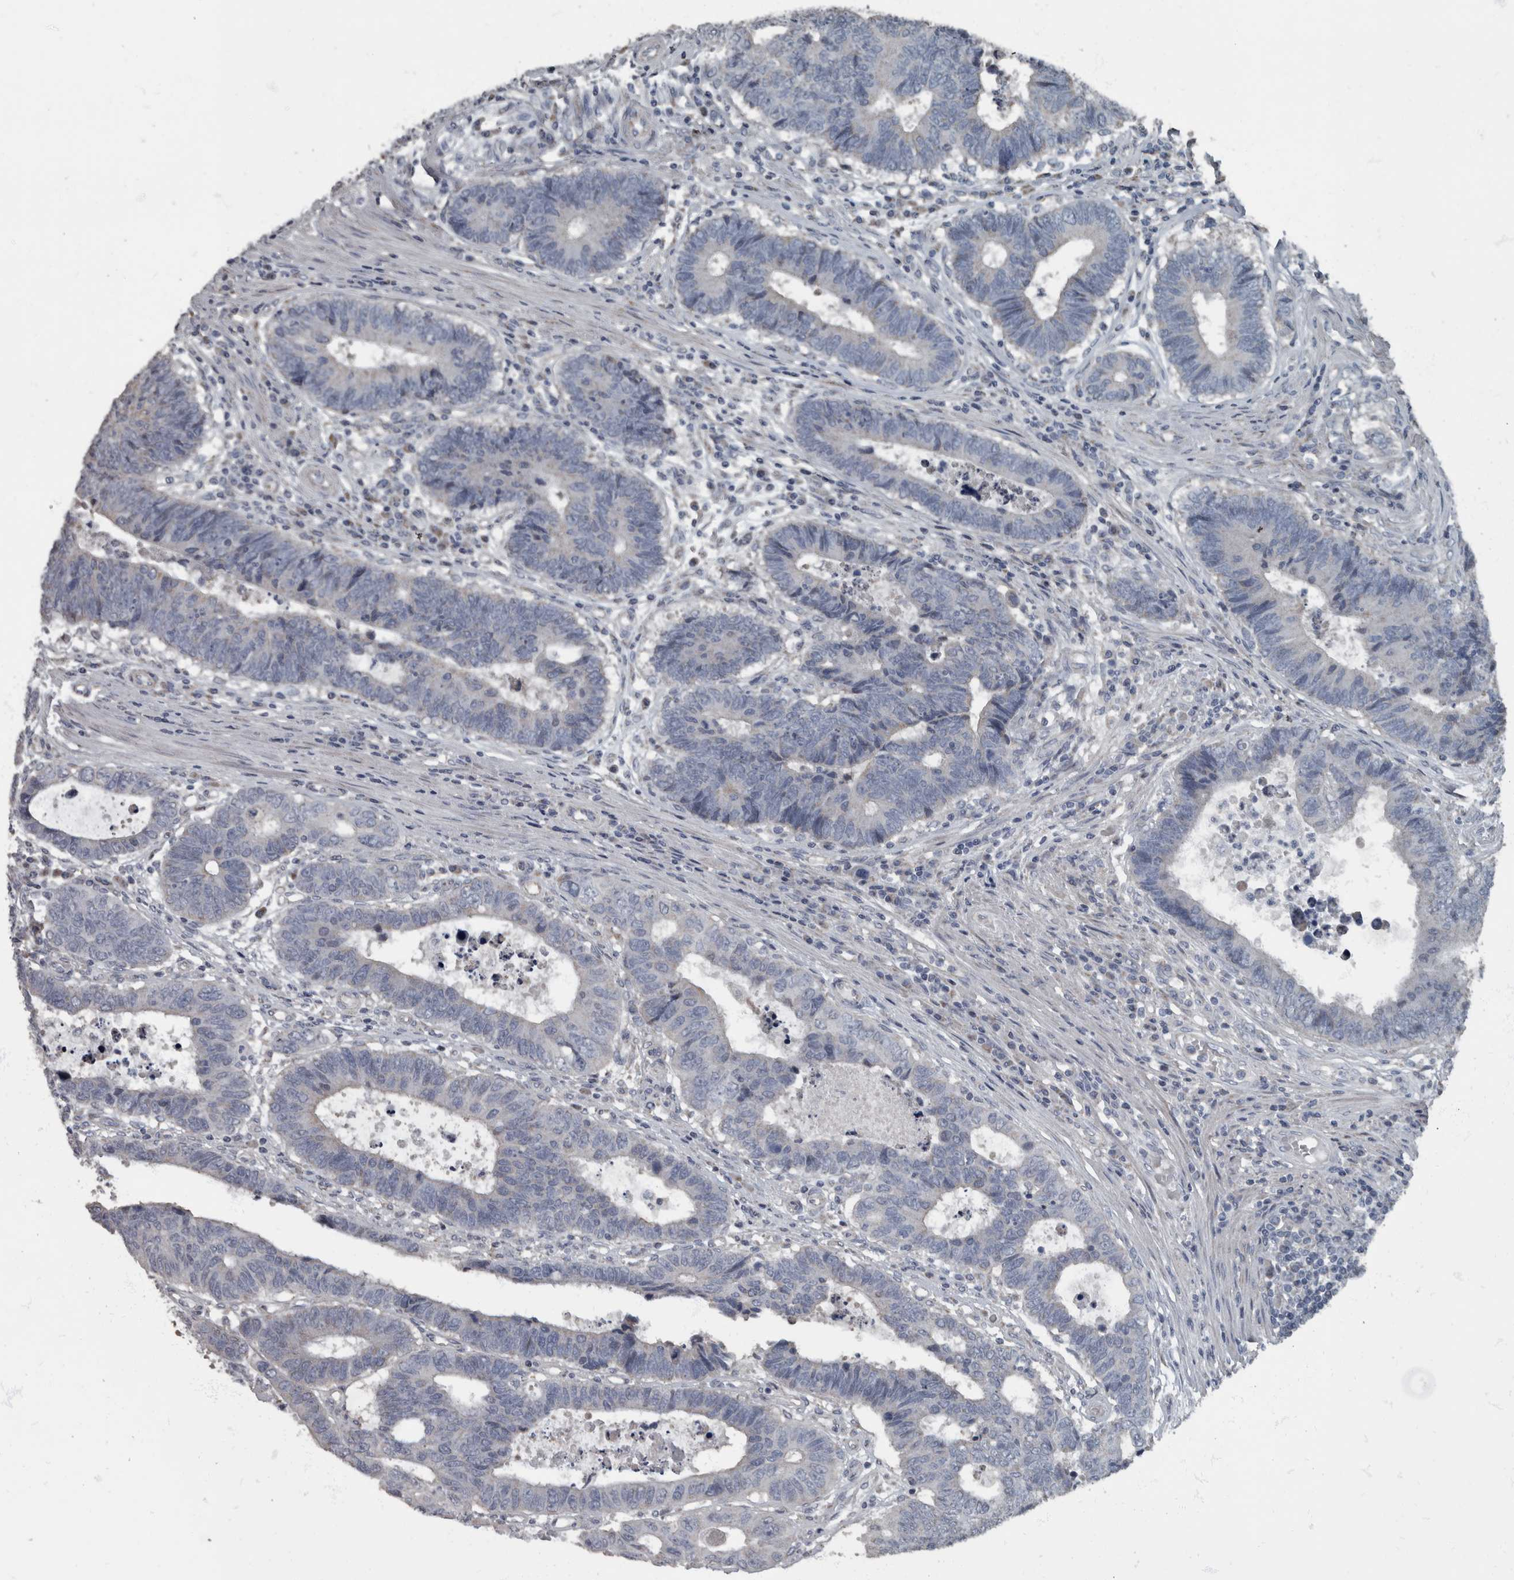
{"staining": {"intensity": "weak", "quantity": "<25%", "location": "cytoplasmic/membranous"}, "tissue": "colorectal cancer", "cell_type": "Tumor cells", "image_type": "cancer", "snomed": [{"axis": "morphology", "description": "Adenocarcinoma, NOS"}, {"axis": "topography", "description": "Rectum"}], "caption": "The histopathology image shows no significant staining in tumor cells of colorectal cancer (adenocarcinoma).", "gene": "RABGGTB", "patient": {"sex": "male", "age": 84}}